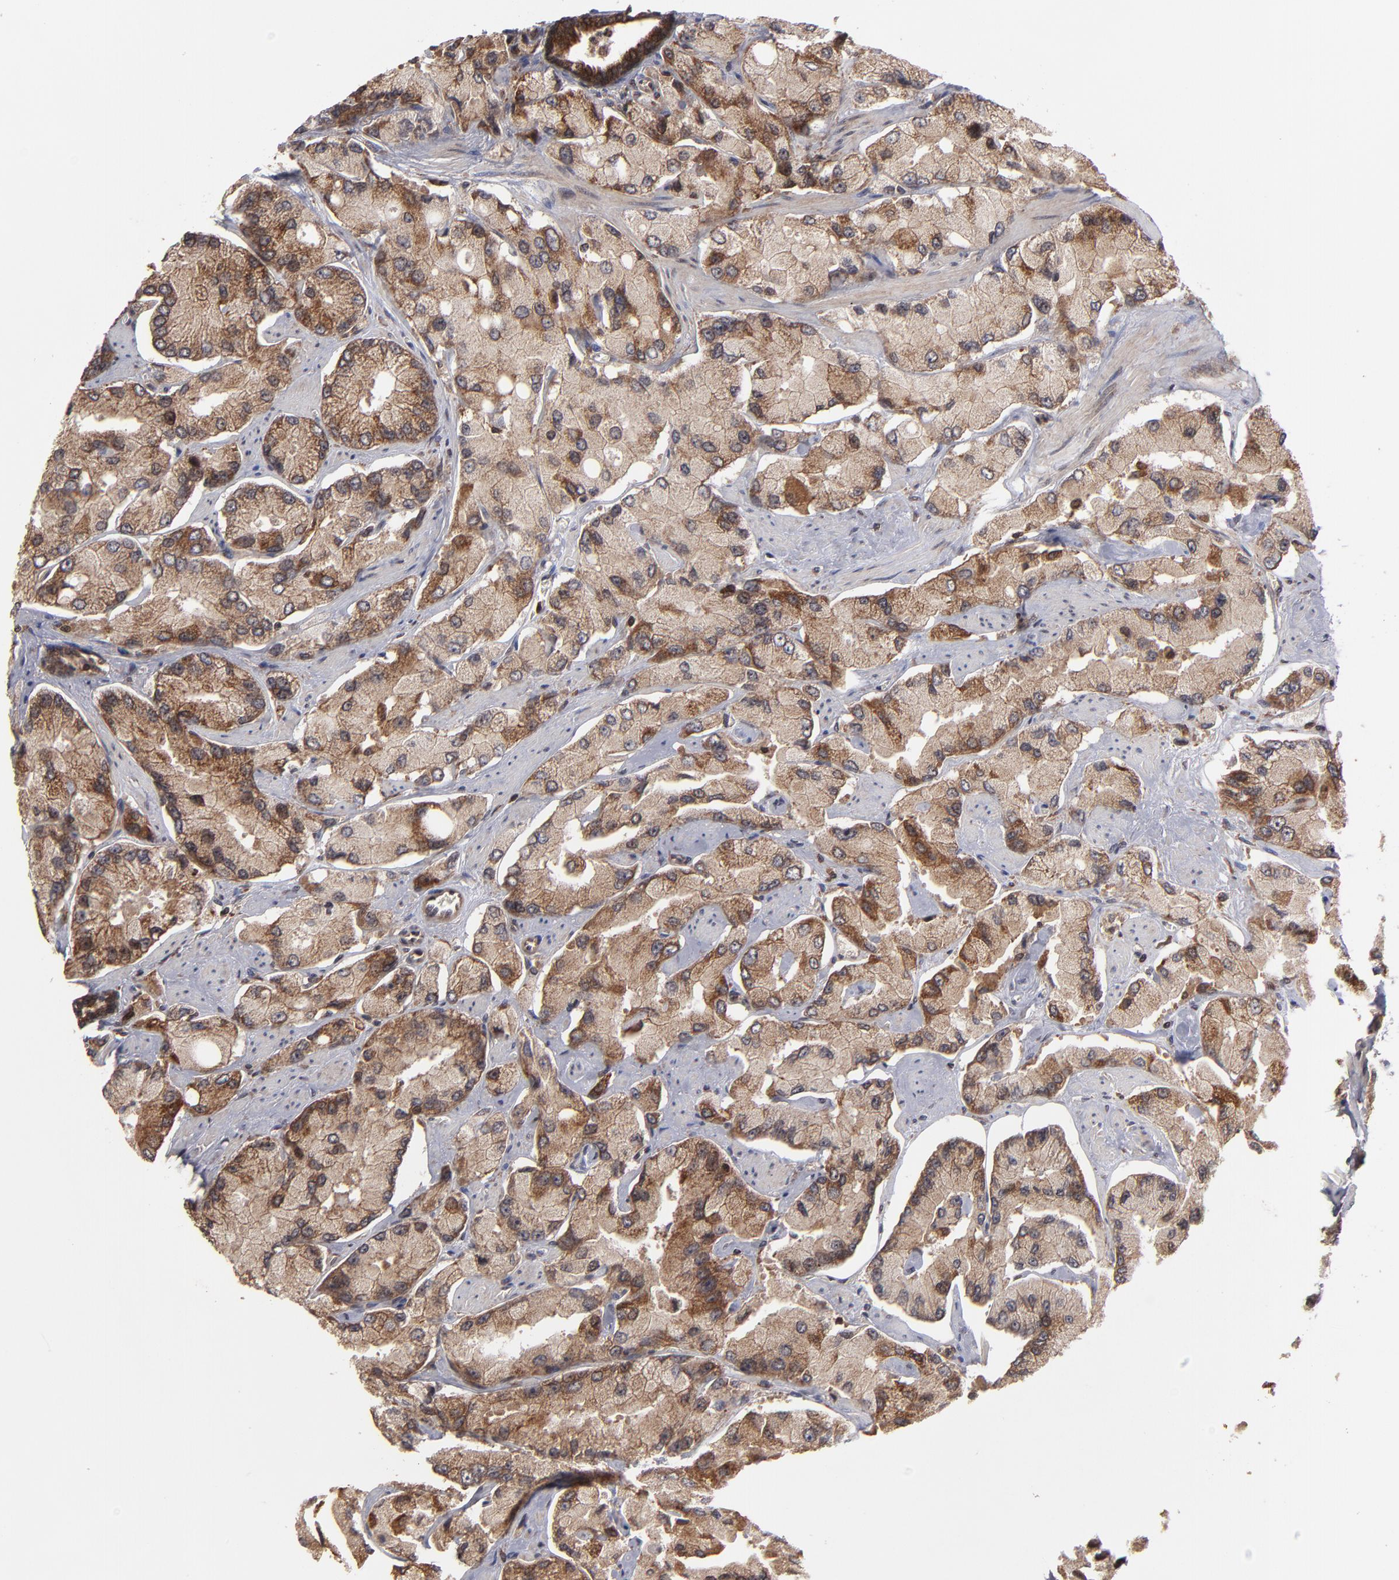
{"staining": {"intensity": "strong", "quantity": ">75%", "location": "cytoplasmic/membranous,nuclear"}, "tissue": "prostate cancer", "cell_type": "Tumor cells", "image_type": "cancer", "snomed": [{"axis": "morphology", "description": "Adenocarcinoma, High grade"}, {"axis": "topography", "description": "Prostate"}], "caption": "The image displays immunohistochemical staining of prostate adenocarcinoma (high-grade). There is strong cytoplasmic/membranous and nuclear staining is seen in approximately >75% of tumor cells.", "gene": "RGS6", "patient": {"sex": "male", "age": 58}}